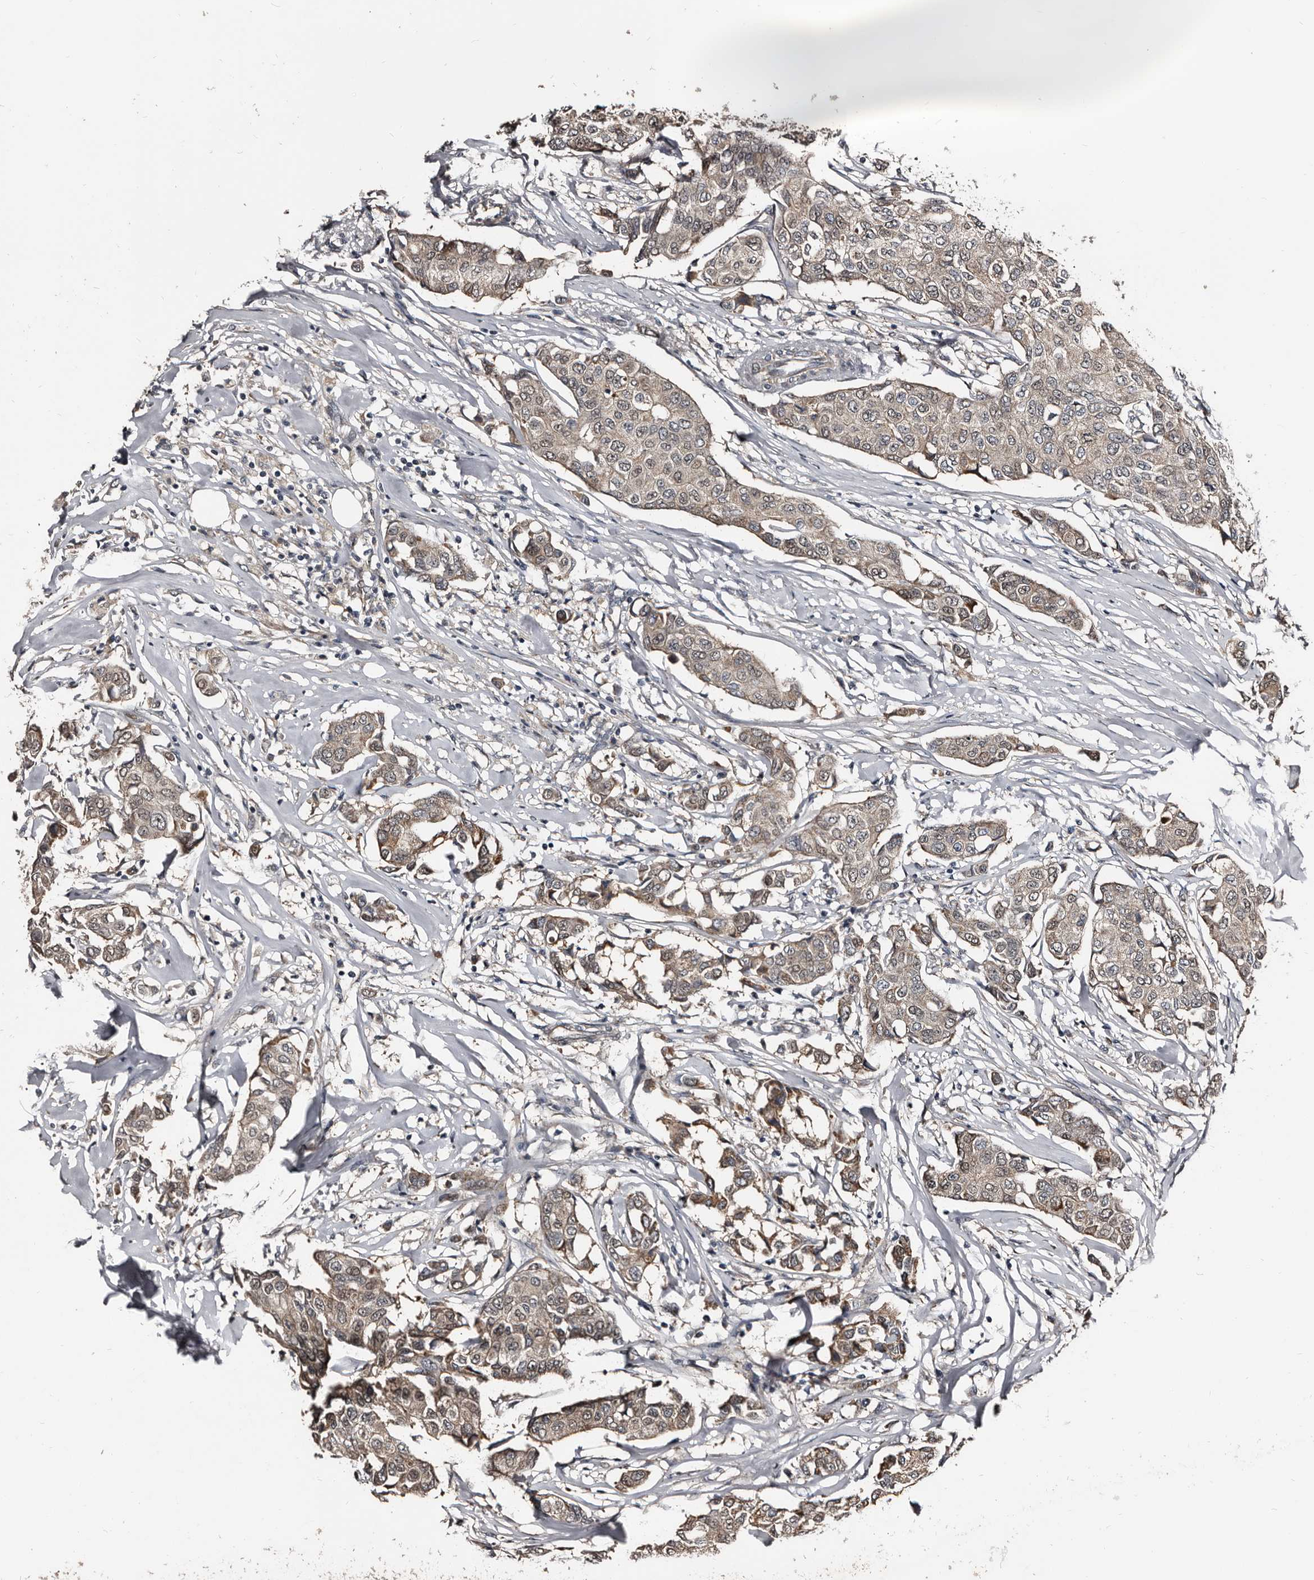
{"staining": {"intensity": "weak", "quantity": "25%-75%", "location": "cytoplasmic/membranous"}, "tissue": "breast cancer", "cell_type": "Tumor cells", "image_type": "cancer", "snomed": [{"axis": "morphology", "description": "Duct carcinoma"}, {"axis": "topography", "description": "Breast"}], "caption": "Protein expression analysis of invasive ductal carcinoma (breast) exhibits weak cytoplasmic/membranous positivity in approximately 25%-75% of tumor cells.", "gene": "DHPS", "patient": {"sex": "female", "age": 80}}